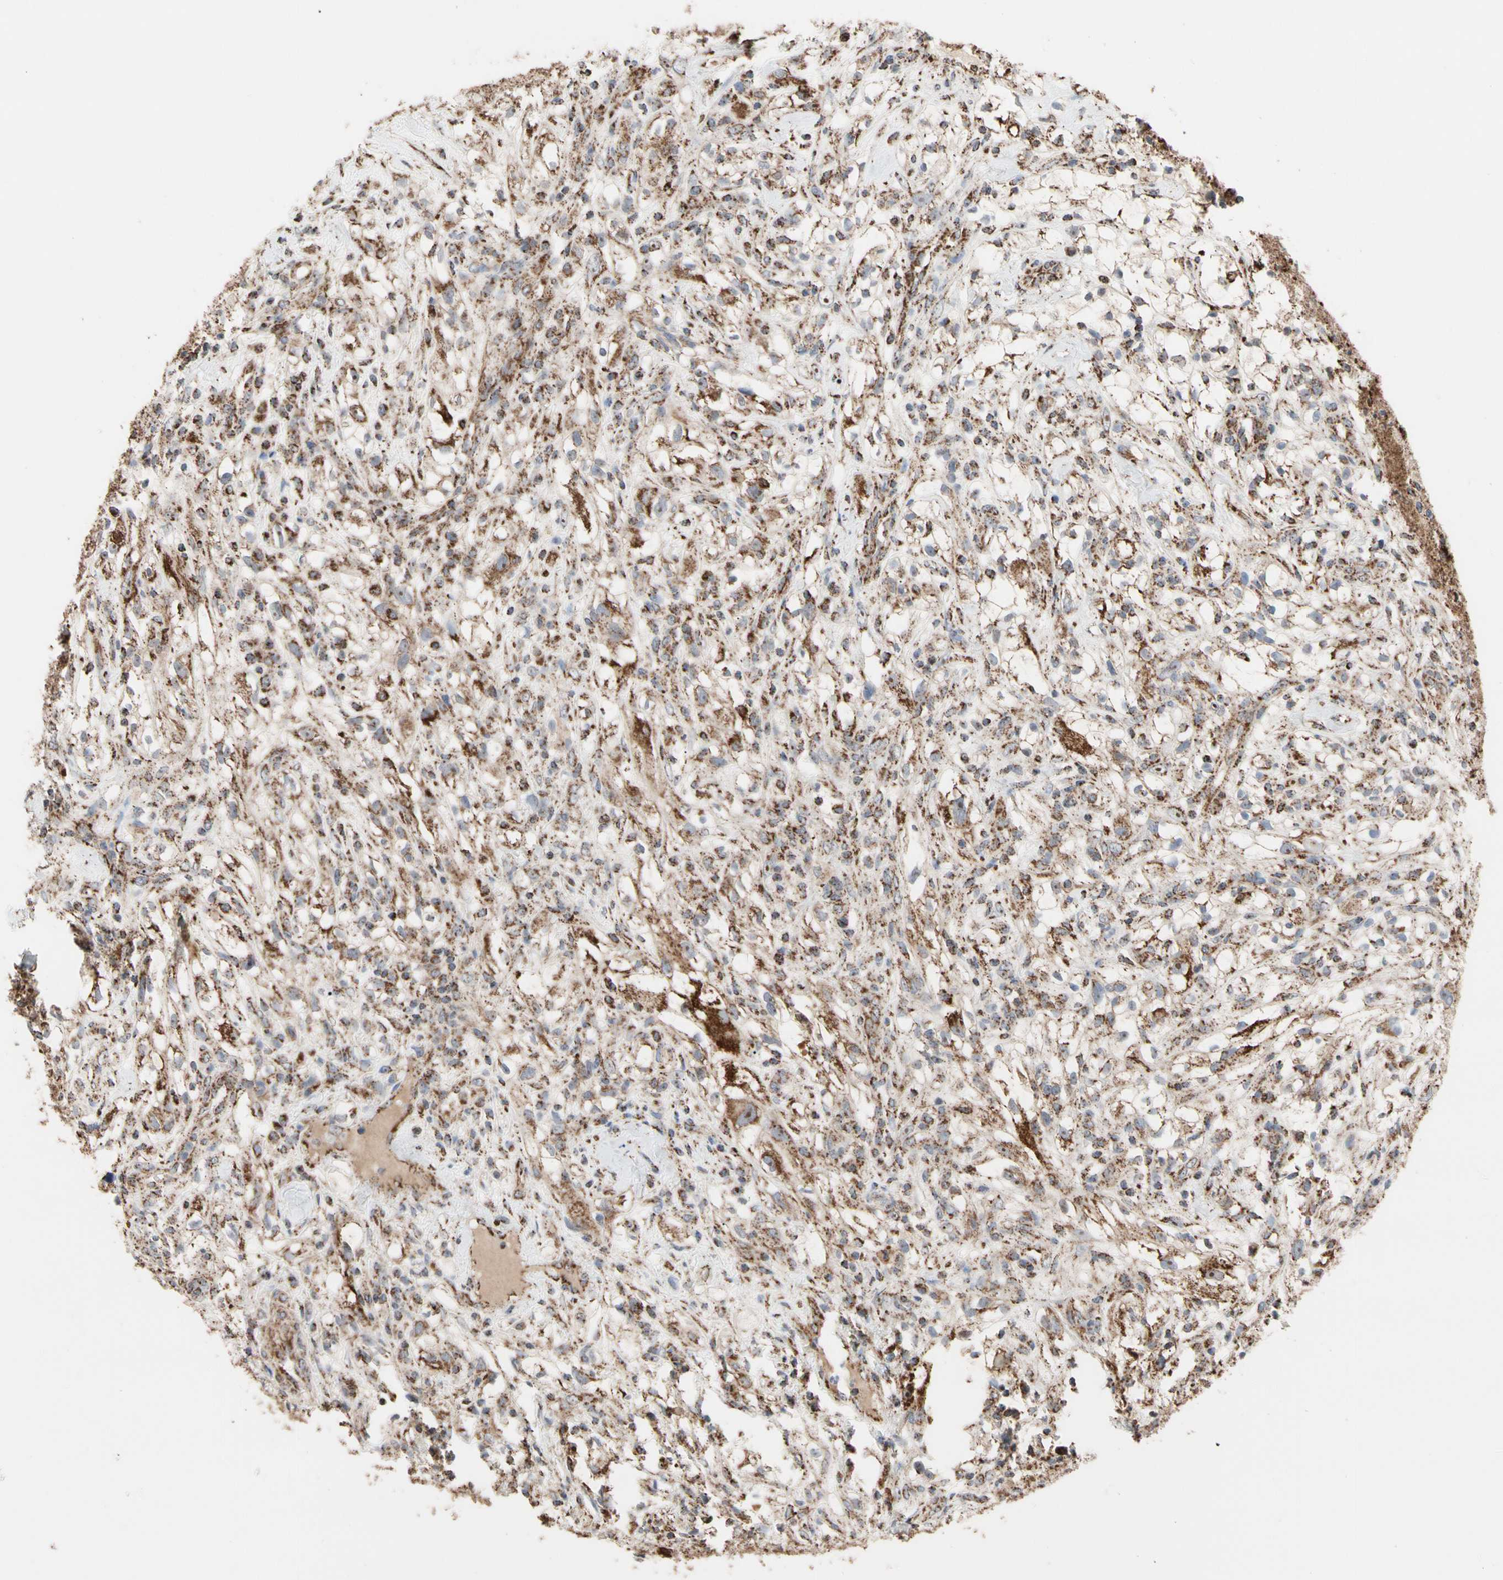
{"staining": {"intensity": "strong", "quantity": ">75%", "location": "cytoplasmic/membranous"}, "tissue": "renal cancer", "cell_type": "Tumor cells", "image_type": "cancer", "snomed": [{"axis": "morphology", "description": "Adenocarcinoma, NOS"}, {"axis": "topography", "description": "Kidney"}], "caption": "DAB immunohistochemical staining of human renal cancer (adenocarcinoma) shows strong cytoplasmic/membranous protein staining in about >75% of tumor cells.", "gene": "FAM110B", "patient": {"sex": "female", "age": 60}}